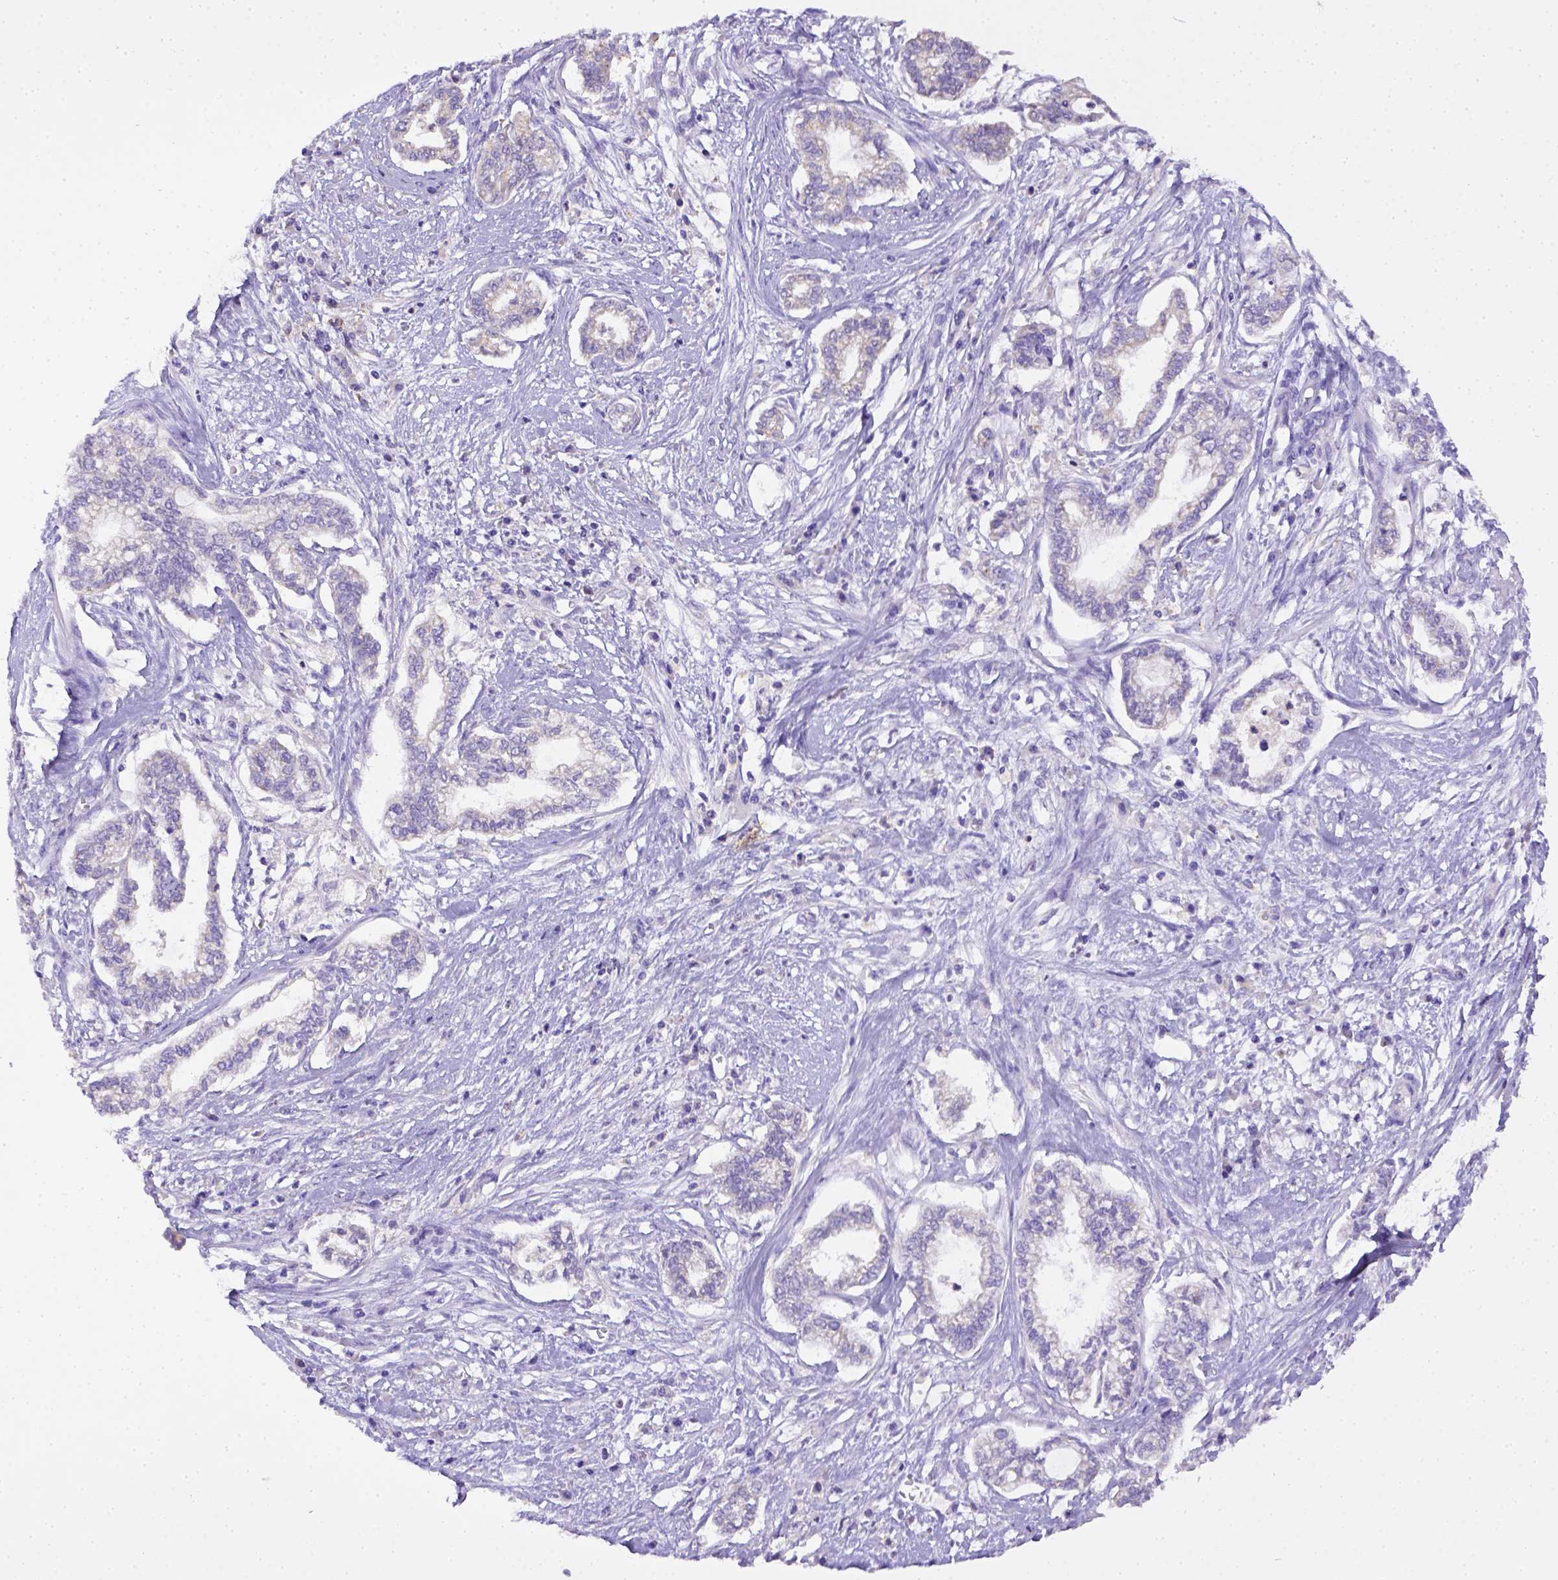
{"staining": {"intensity": "negative", "quantity": "none", "location": "none"}, "tissue": "cervical cancer", "cell_type": "Tumor cells", "image_type": "cancer", "snomed": [{"axis": "morphology", "description": "Adenocarcinoma, NOS"}, {"axis": "topography", "description": "Cervix"}], "caption": "Immunohistochemical staining of cervical adenocarcinoma shows no significant expression in tumor cells.", "gene": "CD40", "patient": {"sex": "female", "age": 62}}